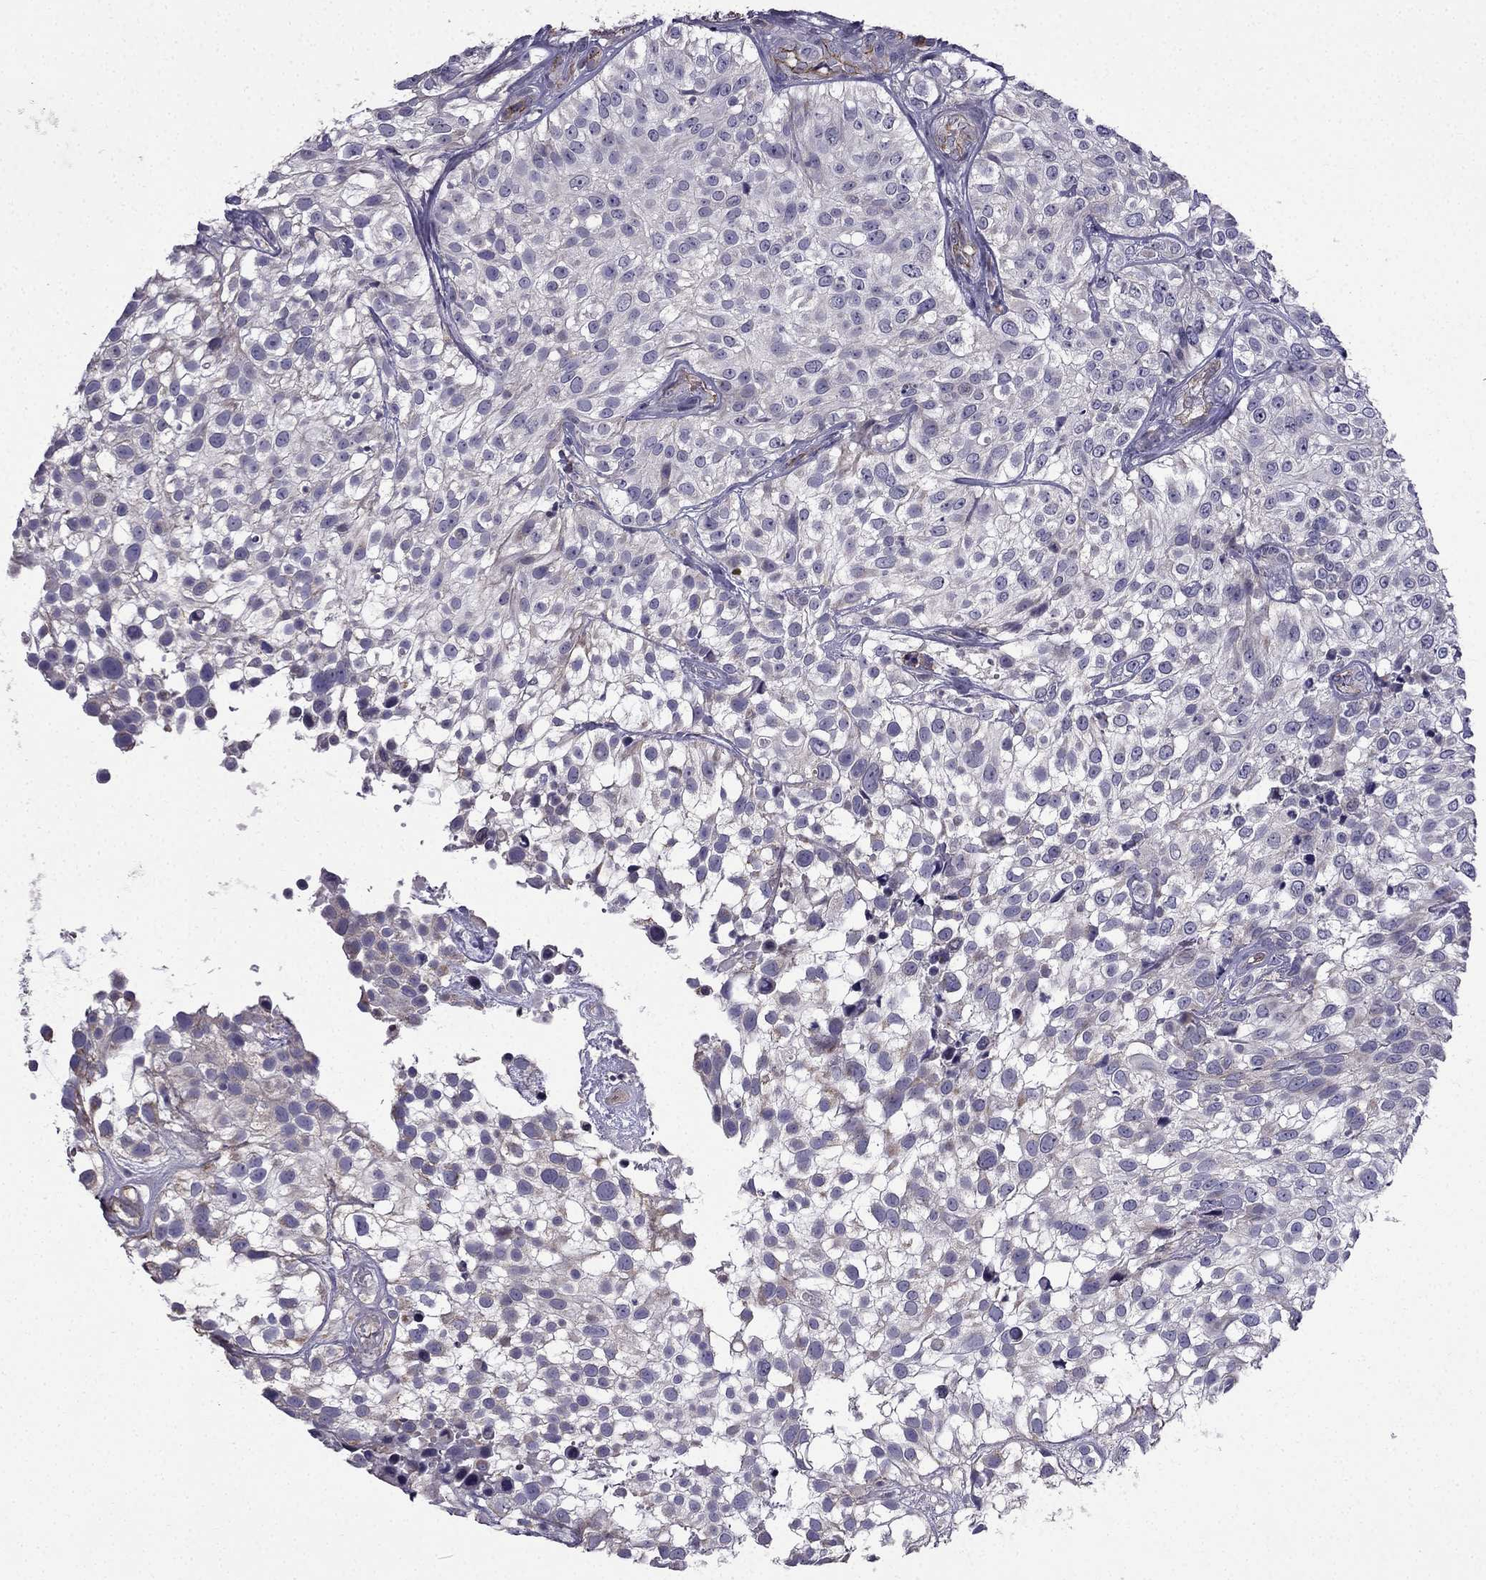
{"staining": {"intensity": "negative", "quantity": "none", "location": "none"}, "tissue": "urothelial cancer", "cell_type": "Tumor cells", "image_type": "cancer", "snomed": [{"axis": "morphology", "description": "Urothelial carcinoma, High grade"}, {"axis": "topography", "description": "Urinary bladder"}], "caption": "Immunohistochemical staining of human urothelial cancer shows no significant positivity in tumor cells. (DAB immunohistochemistry (IHC), high magnification).", "gene": "SLC6A2", "patient": {"sex": "male", "age": 56}}